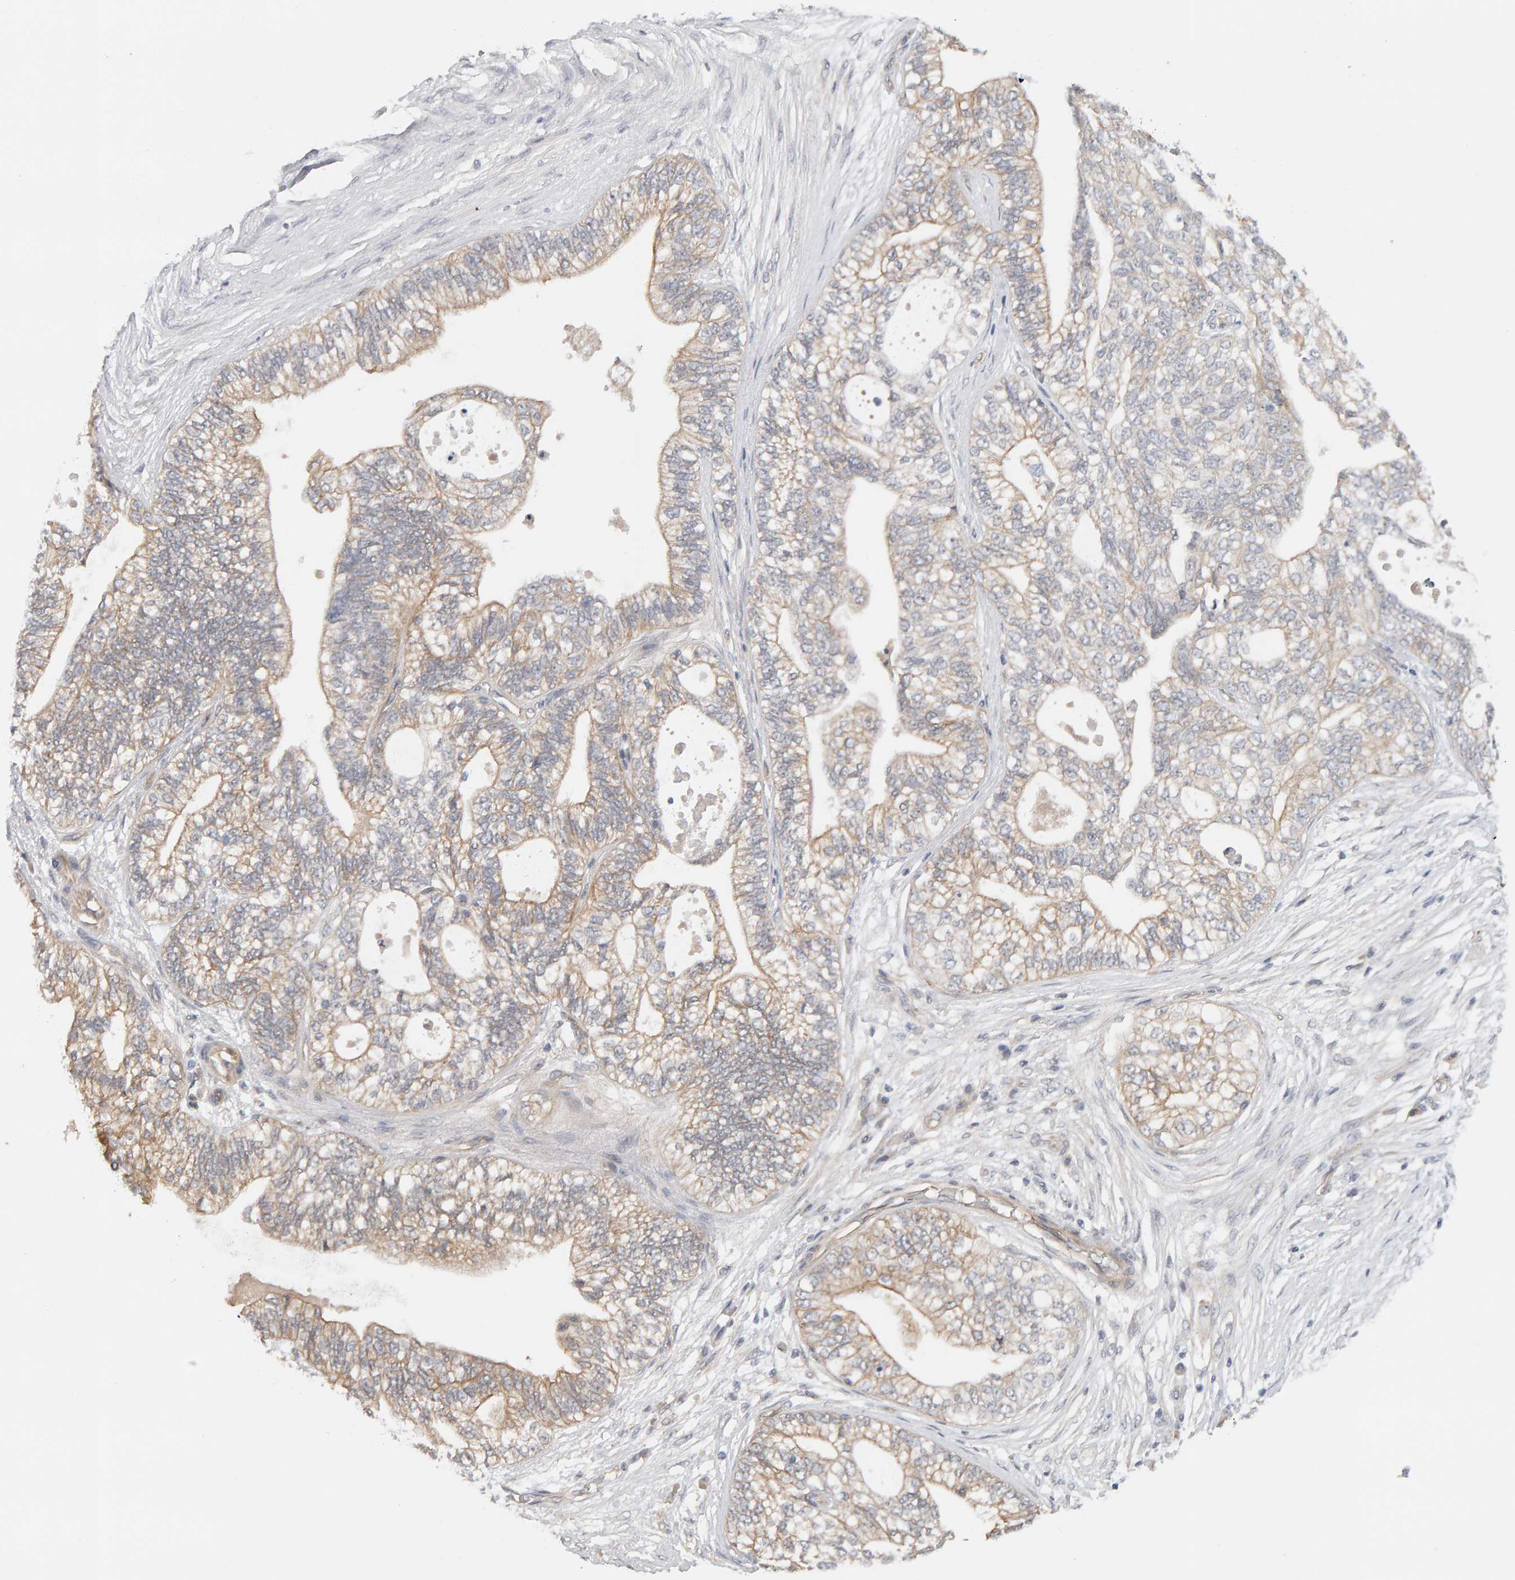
{"staining": {"intensity": "weak", "quantity": ">75%", "location": "cytoplasmic/membranous"}, "tissue": "pancreatic cancer", "cell_type": "Tumor cells", "image_type": "cancer", "snomed": [{"axis": "morphology", "description": "Adenocarcinoma, NOS"}, {"axis": "topography", "description": "Pancreas"}], "caption": "Pancreatic adenocarcinoma stained with DAB immunohistochemistry displays low levels of weak cytoplasmic/membranous expression in about >75% of tumor cells.", "gene": "PPP1R16A", "patient": {"sex": "male", "age": 72}}